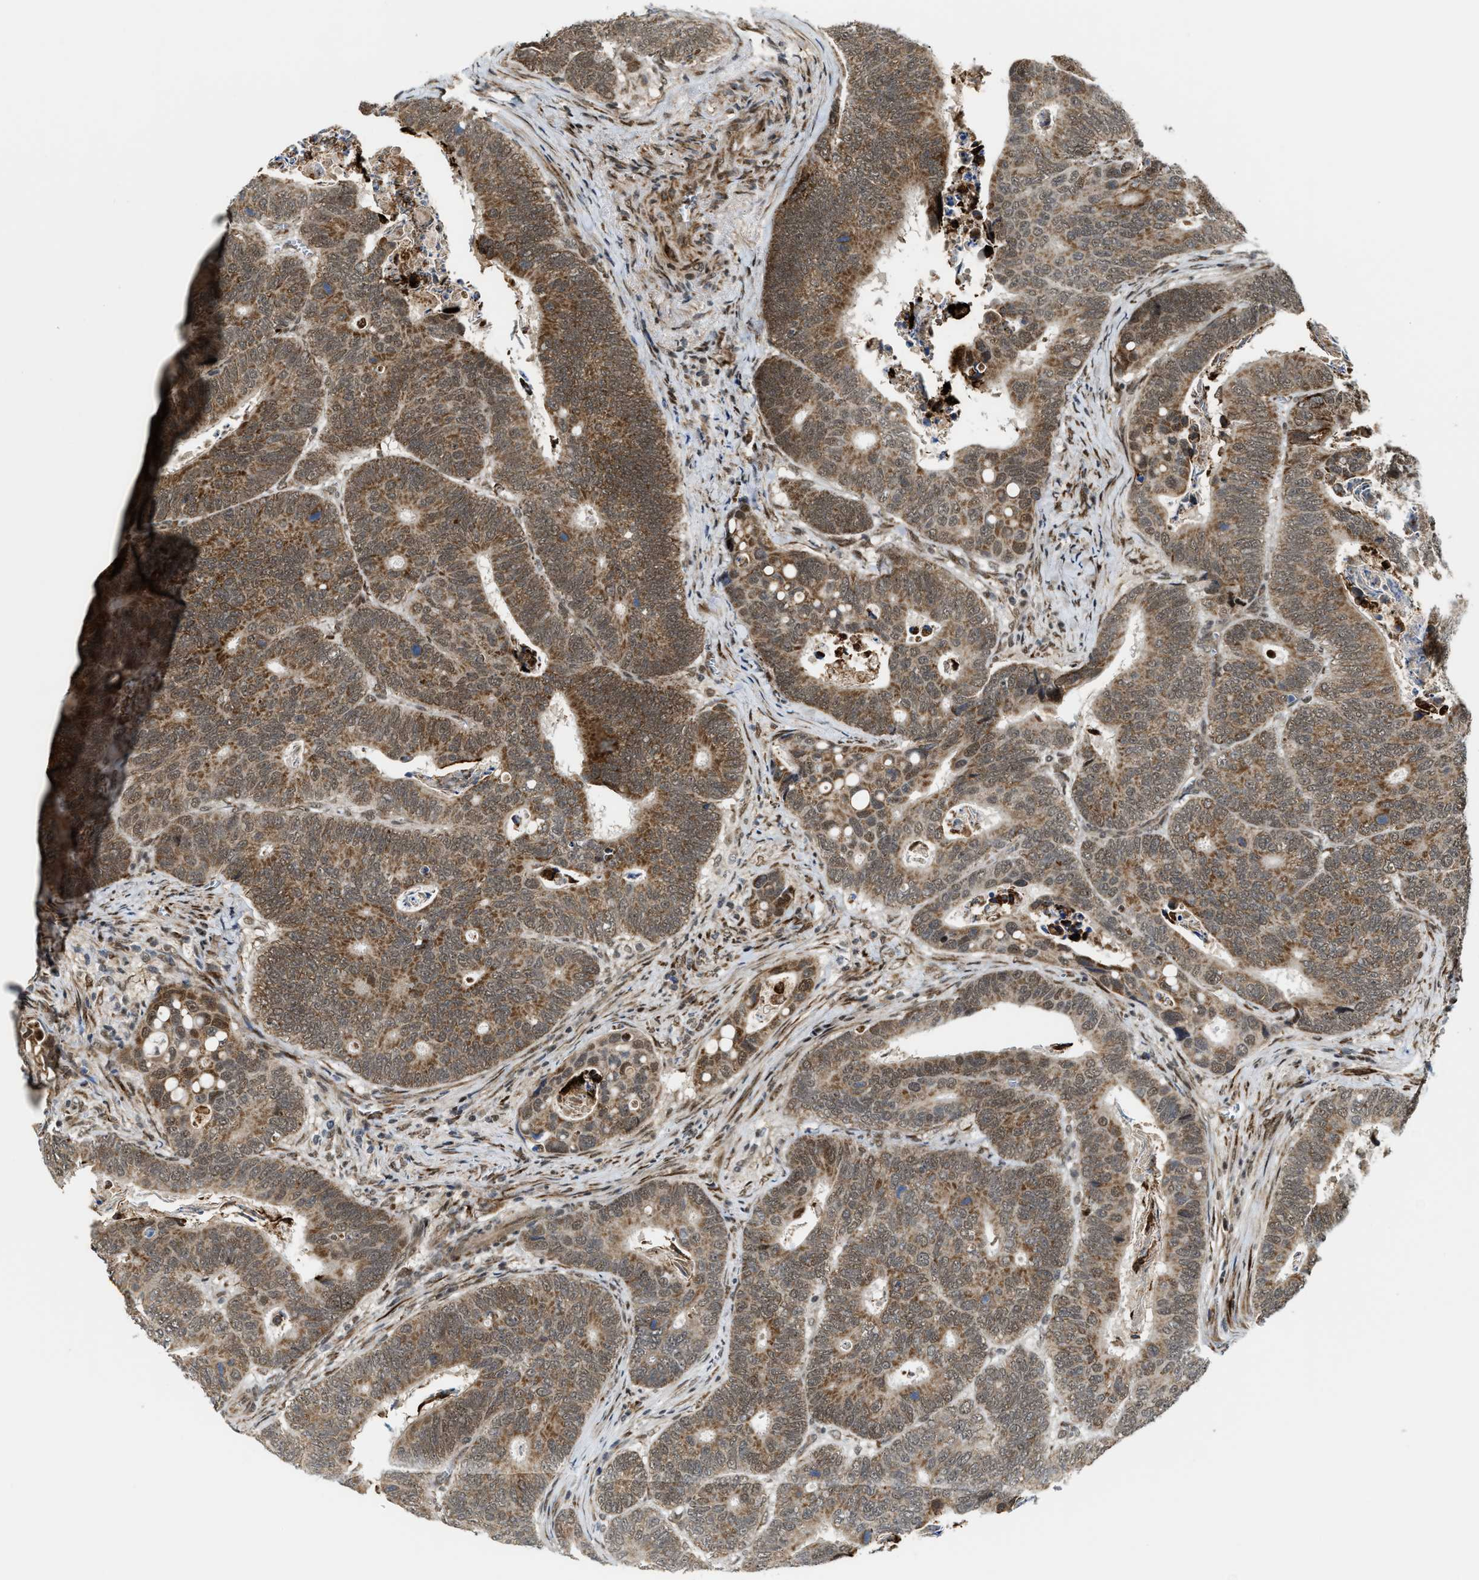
{"staining": {"intensity": "moderate", "quantity": ">75%", "location": "cytoplasmic/membranous,nuclear"}, "tissue": "colorectal cancer", "cell_type": "Tumor cells", "image_type": "cancer", "snomed": [{"axis": "morphology", "description": "Inflammation, NOS"}, {"axis": "morphology", "description": "Adenocarcinoma, NOS"}, {"axis": "topography", "description": "Colon"}], "caption": "This photomicrograph demonstrates IHC staining of colorectal adenocarcinoma, with medium moderate cytoplasmic/membranous and nuclear staining in approximately >75% of tumor cells.", "gene": "ZNF250", "patient": {"sex": "male", "age": 72}}